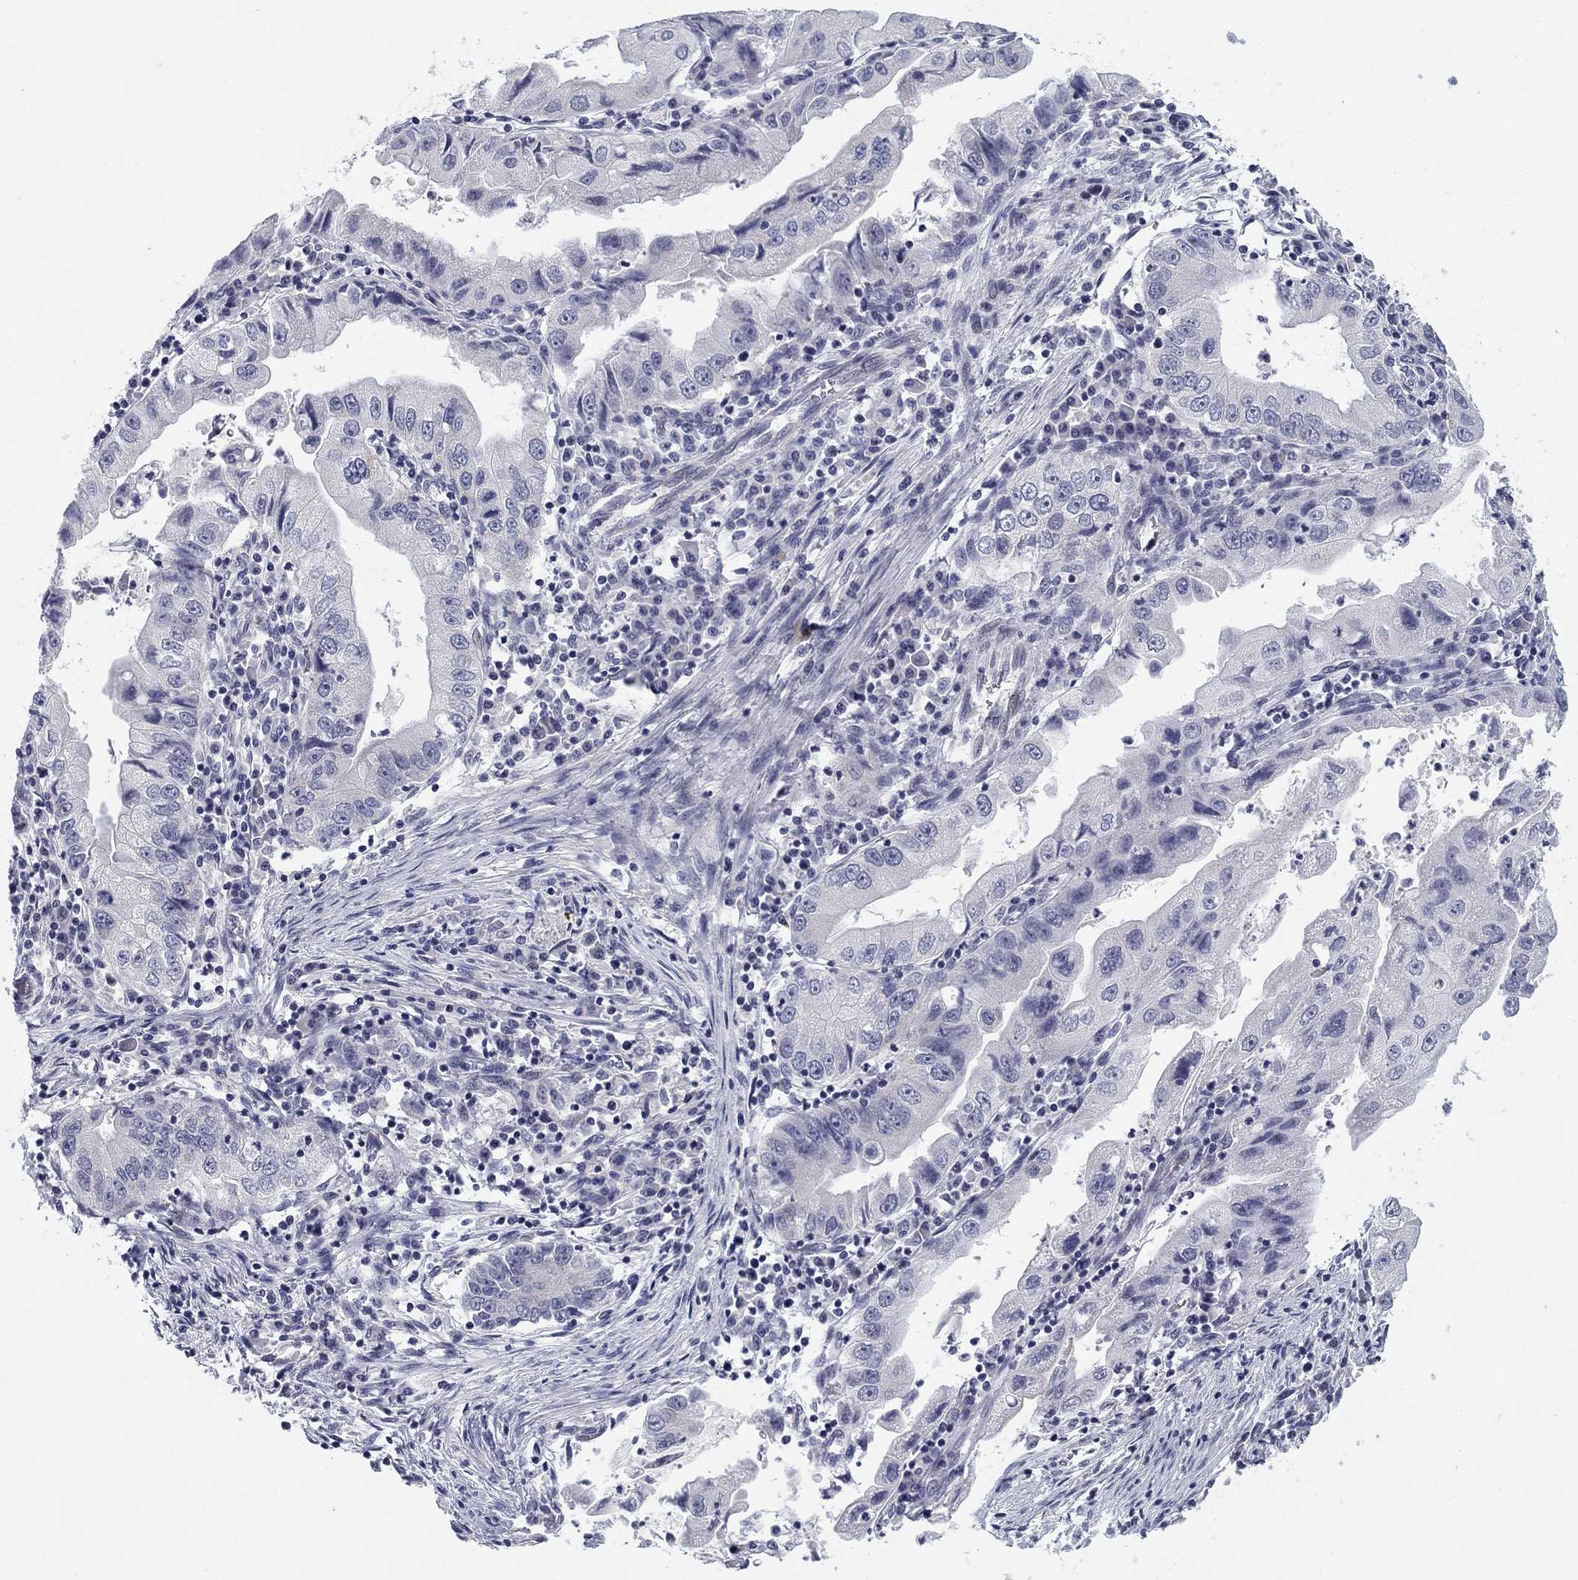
{"staining": {"intensity": "negative", "quantity": "none", "location": "none"}, "tissue": "stomach cancer", "cell_type": "Tumor cells", "image_type": "cancer", "snomed": [{"axis": "morphology", "description": "Adenocarcinoma, NOS"}, {"axis": "topography", "description": "Stomach"}], "caption": "Human adenocarcinoma (stomach) stained for a protein using immunohistochemistry (IHC) exhibits no positivity in tumor cells.", "gene": "PRPH", "patient": {"sex": "male", "age": 76}}